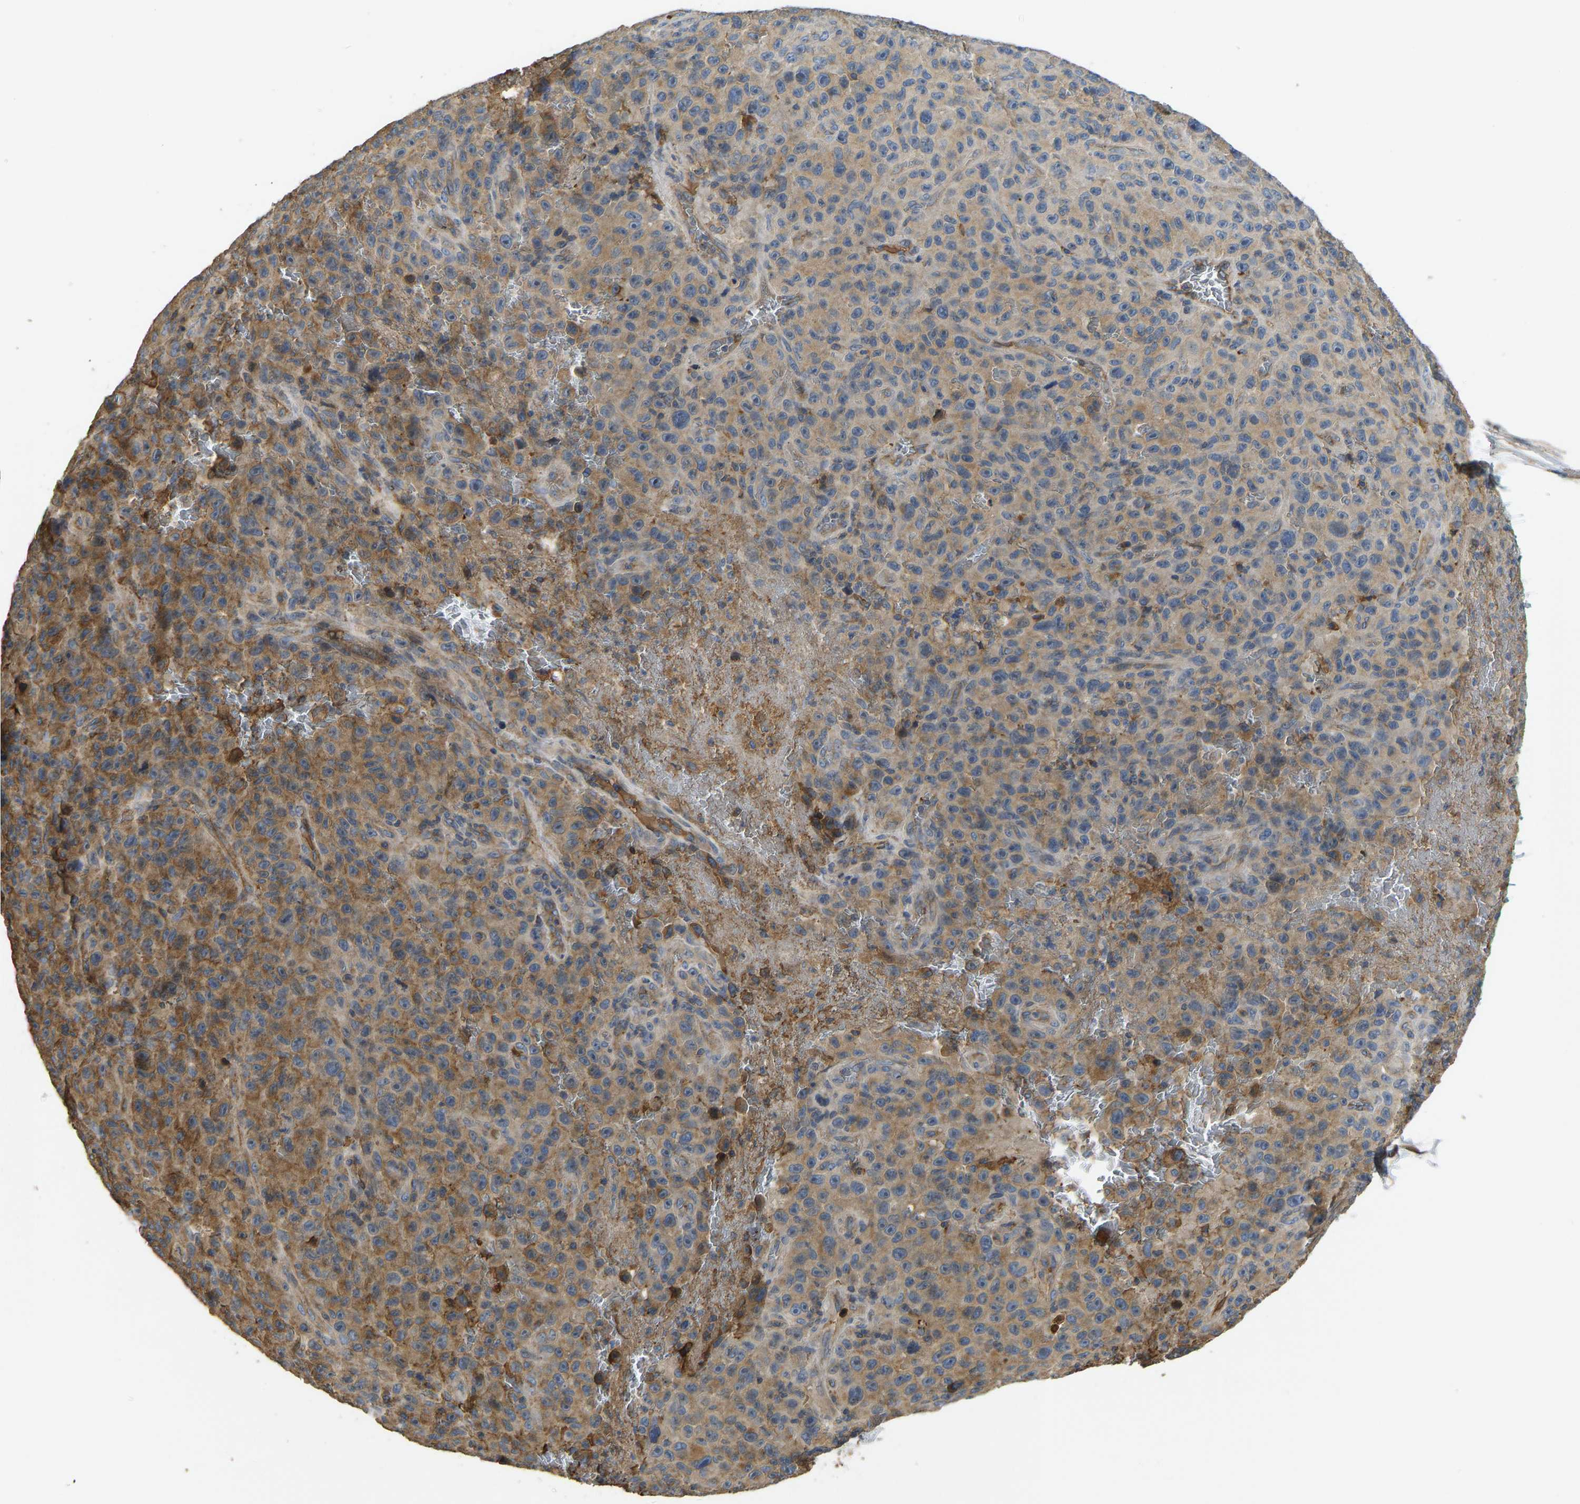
{"staining": {"intensity": "moderate", "quantity": ">75%", "location": "cytoplasmic/membranous"}, "tissue": "melanoma", "cell_type": "Tumor cells", "image_type": "cancer", "snomed": [{"axis": "morphology", "description": "Malignant melanoma, NOS"}, {"axis": "topography", "description": "Skin"}], "caption": "IHC image of human malignant melanoma stained for a protein (brown), which shows medium levels of moderate cytoplasmic/membranous positivity in about >75% of tumor cells.", "gene": "VCPKMT", "patient": {"sex": "female", "age": 82}}